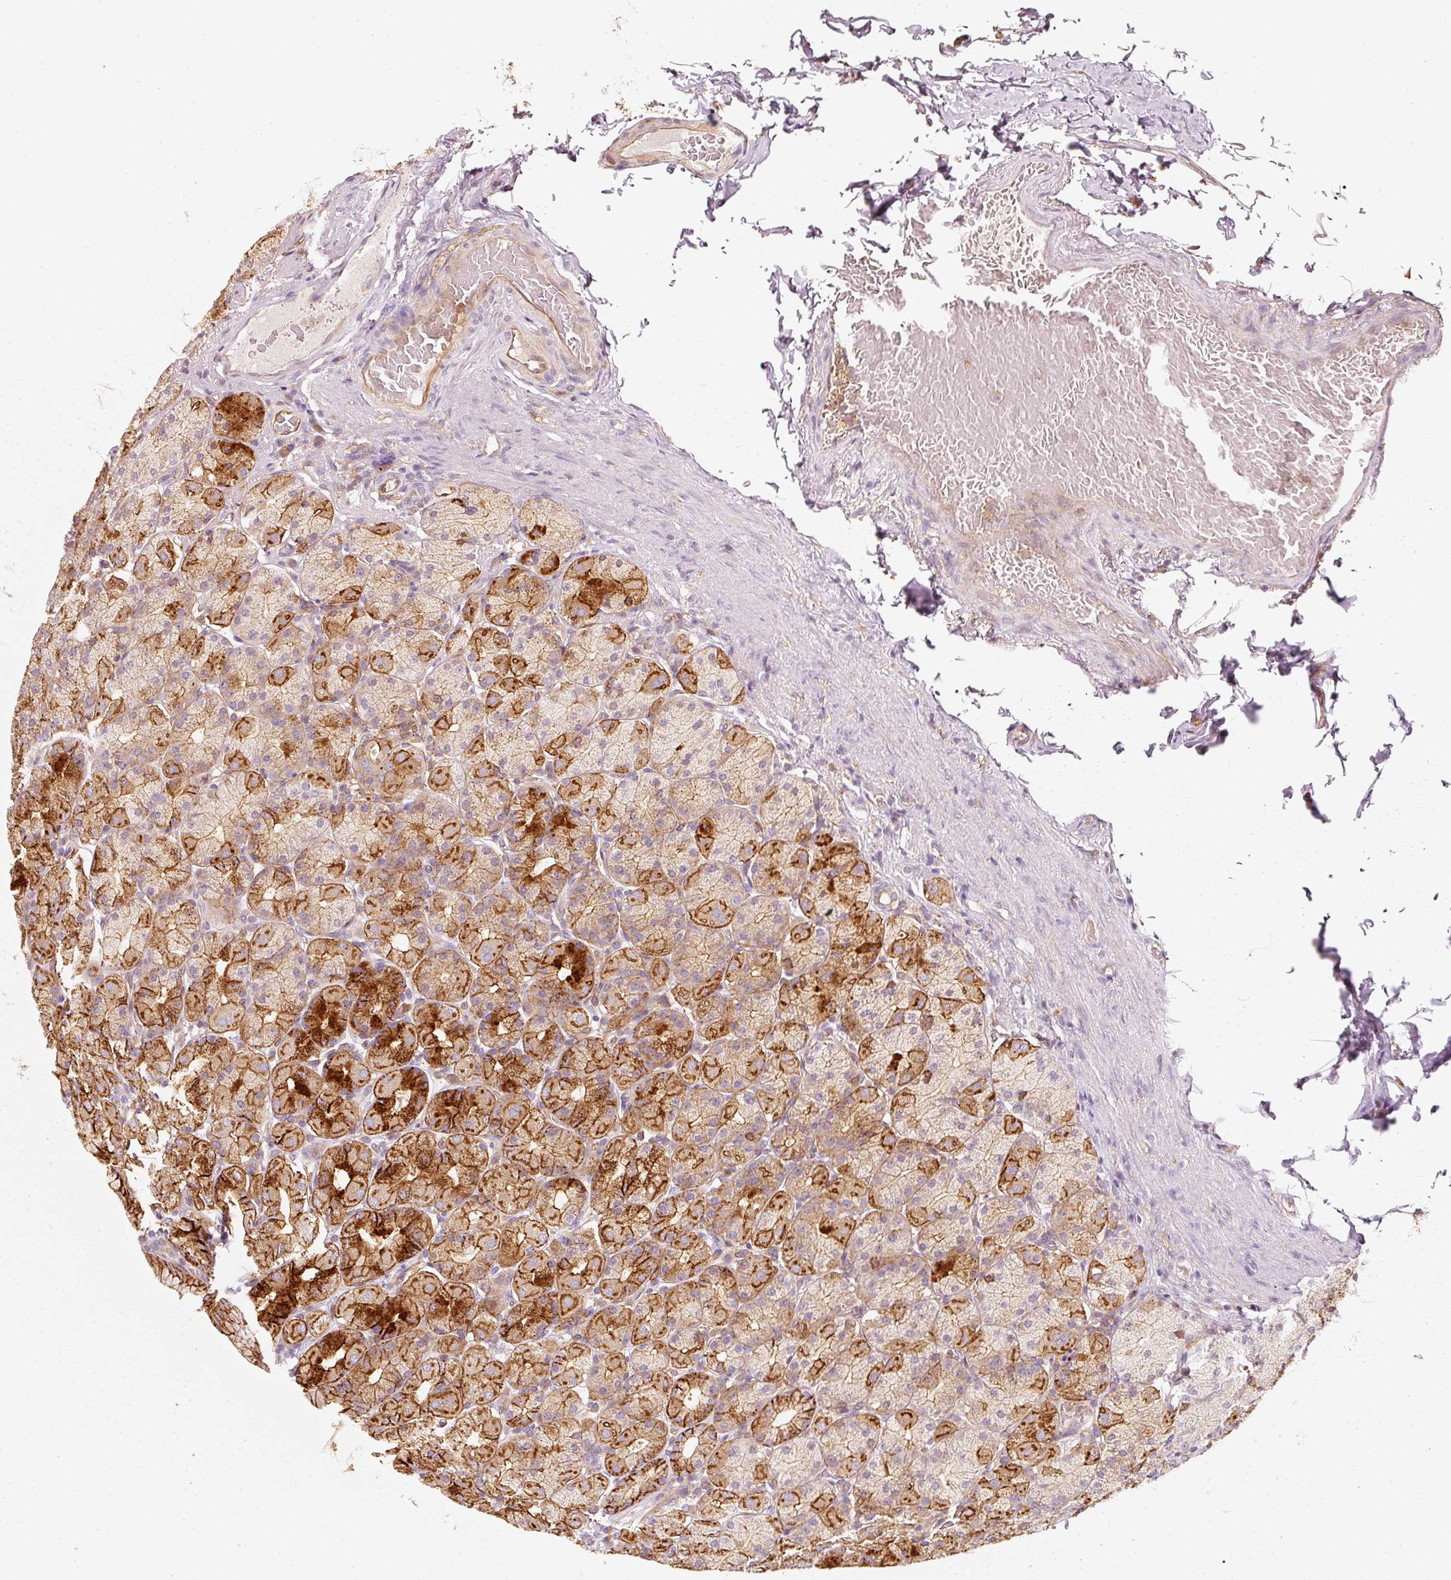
{"staining": {"intensity": "strong", "quantity": ">75%", "location": "cytoplasmic/membranous"}, "tissue": "stomach", "cell_type": "Glandular cells", "image_type": "normal", "snomed": [{"axis": "morphology", "description": "Normal tissue, NOS"}, {"axis": "topography", "description": "Stomach, upper"}, {"axis": "topography", "description": "Stomach"}], "caption": "DAB (3,3'-diaminobenzidine) immunohistochemical staining of unremarkable human stomach displays strong cytoplasmic/membranous protein staining in approximately >75% of glandular cells.", "gene": "IQGAP2", "patient": {"sex": "male", "age": 68}}